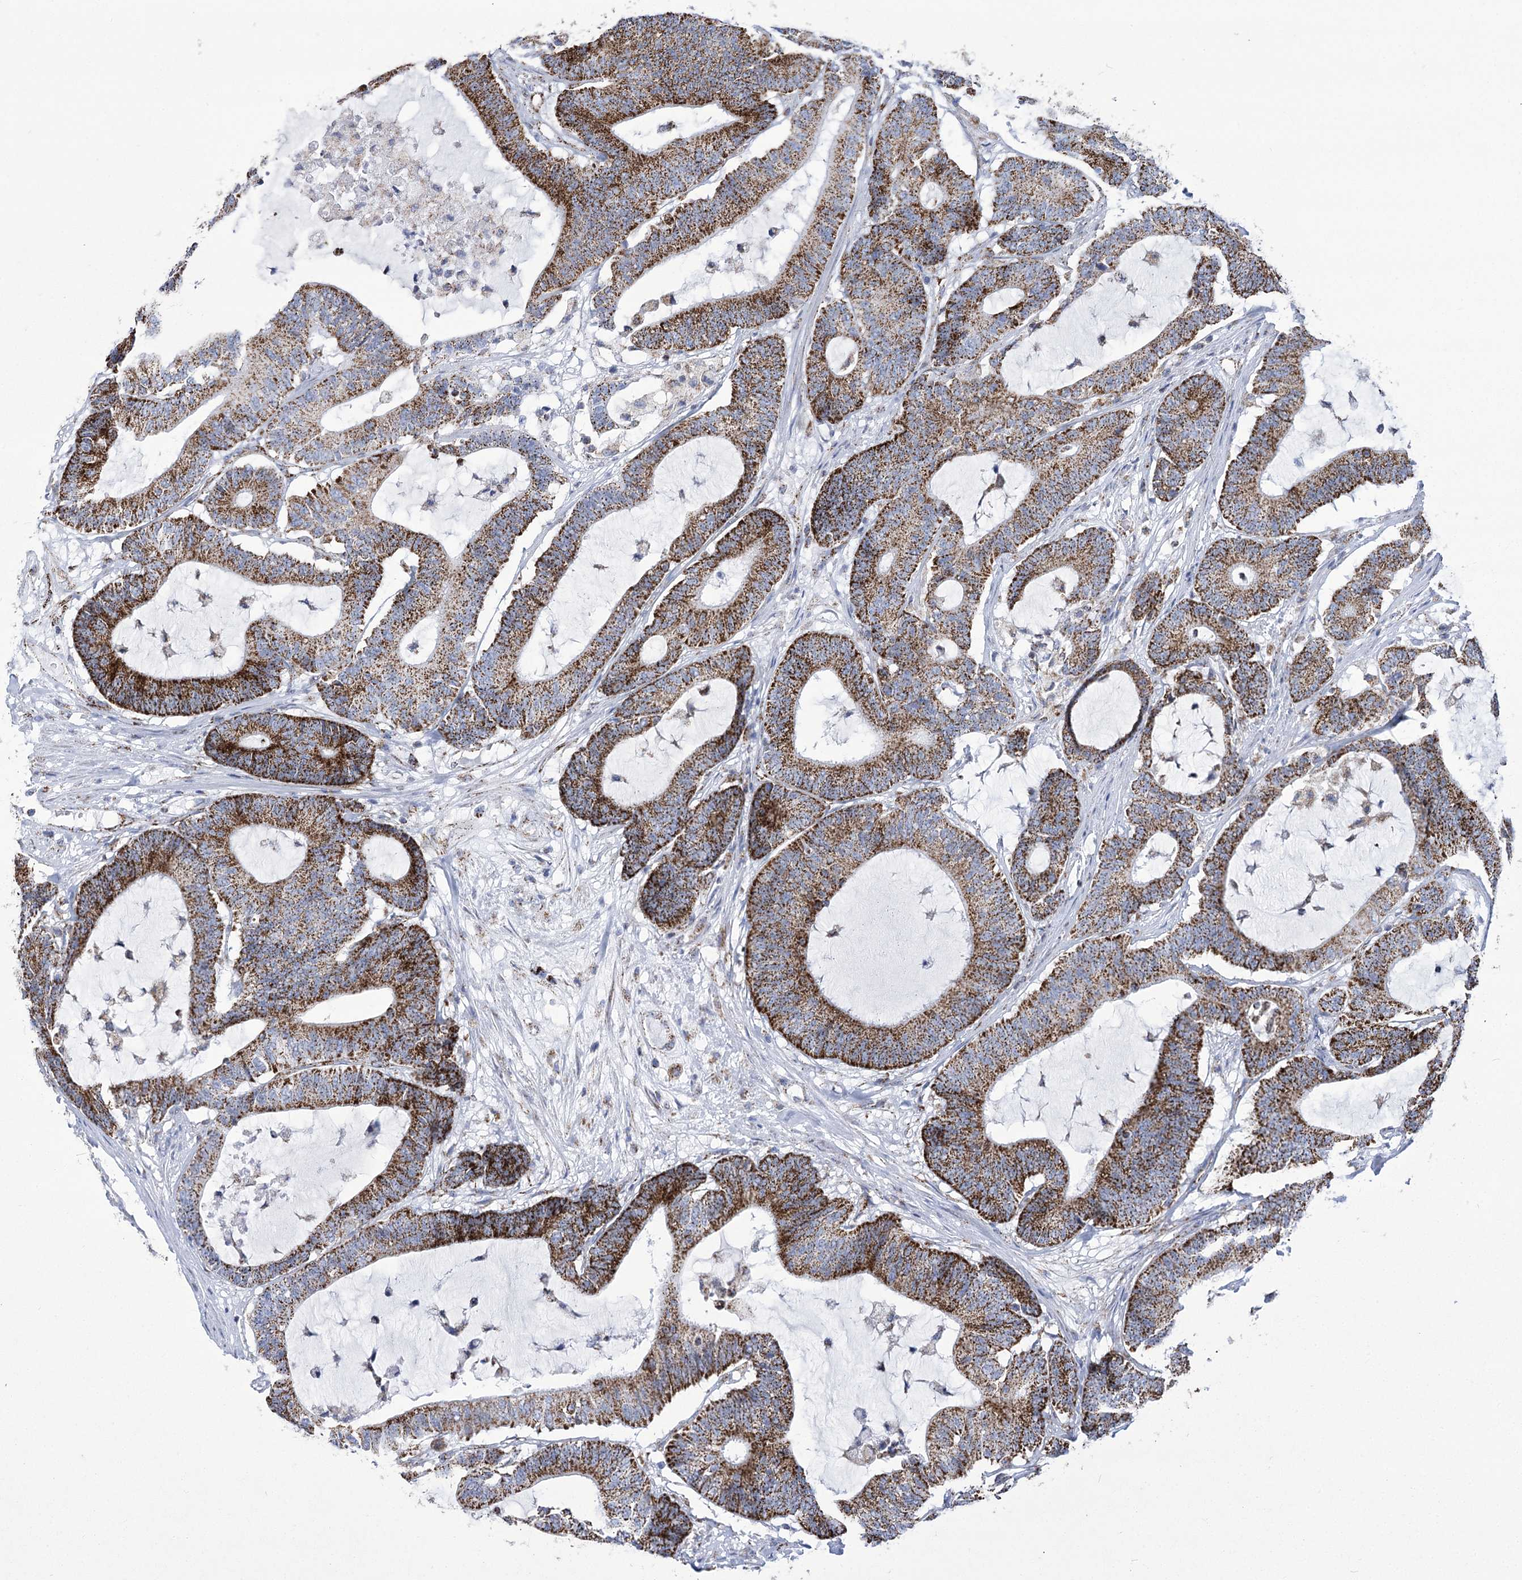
{"staining": {"intensity": "strong", "quantity": ">75%", "location": "cytoplasmic/membranous"}, "tissue": "colorectal cancer", "cell_type": "Tumor cells", "image_type": "cancer", "snomed": [{"axis": "morphology", "description": "Adenocarcinoma, NOS"}, {"axis": "topography", "description": "Colon"}], "caption": "Strong cytoplasmic/membranous expression for a protein is appreciated in about >75% of tumor cells of colorectal adenocarcinoma using immunohistochemistry (IHC).", "gene": "PDHB", "patient": {"sex": "female", "age": 84}}